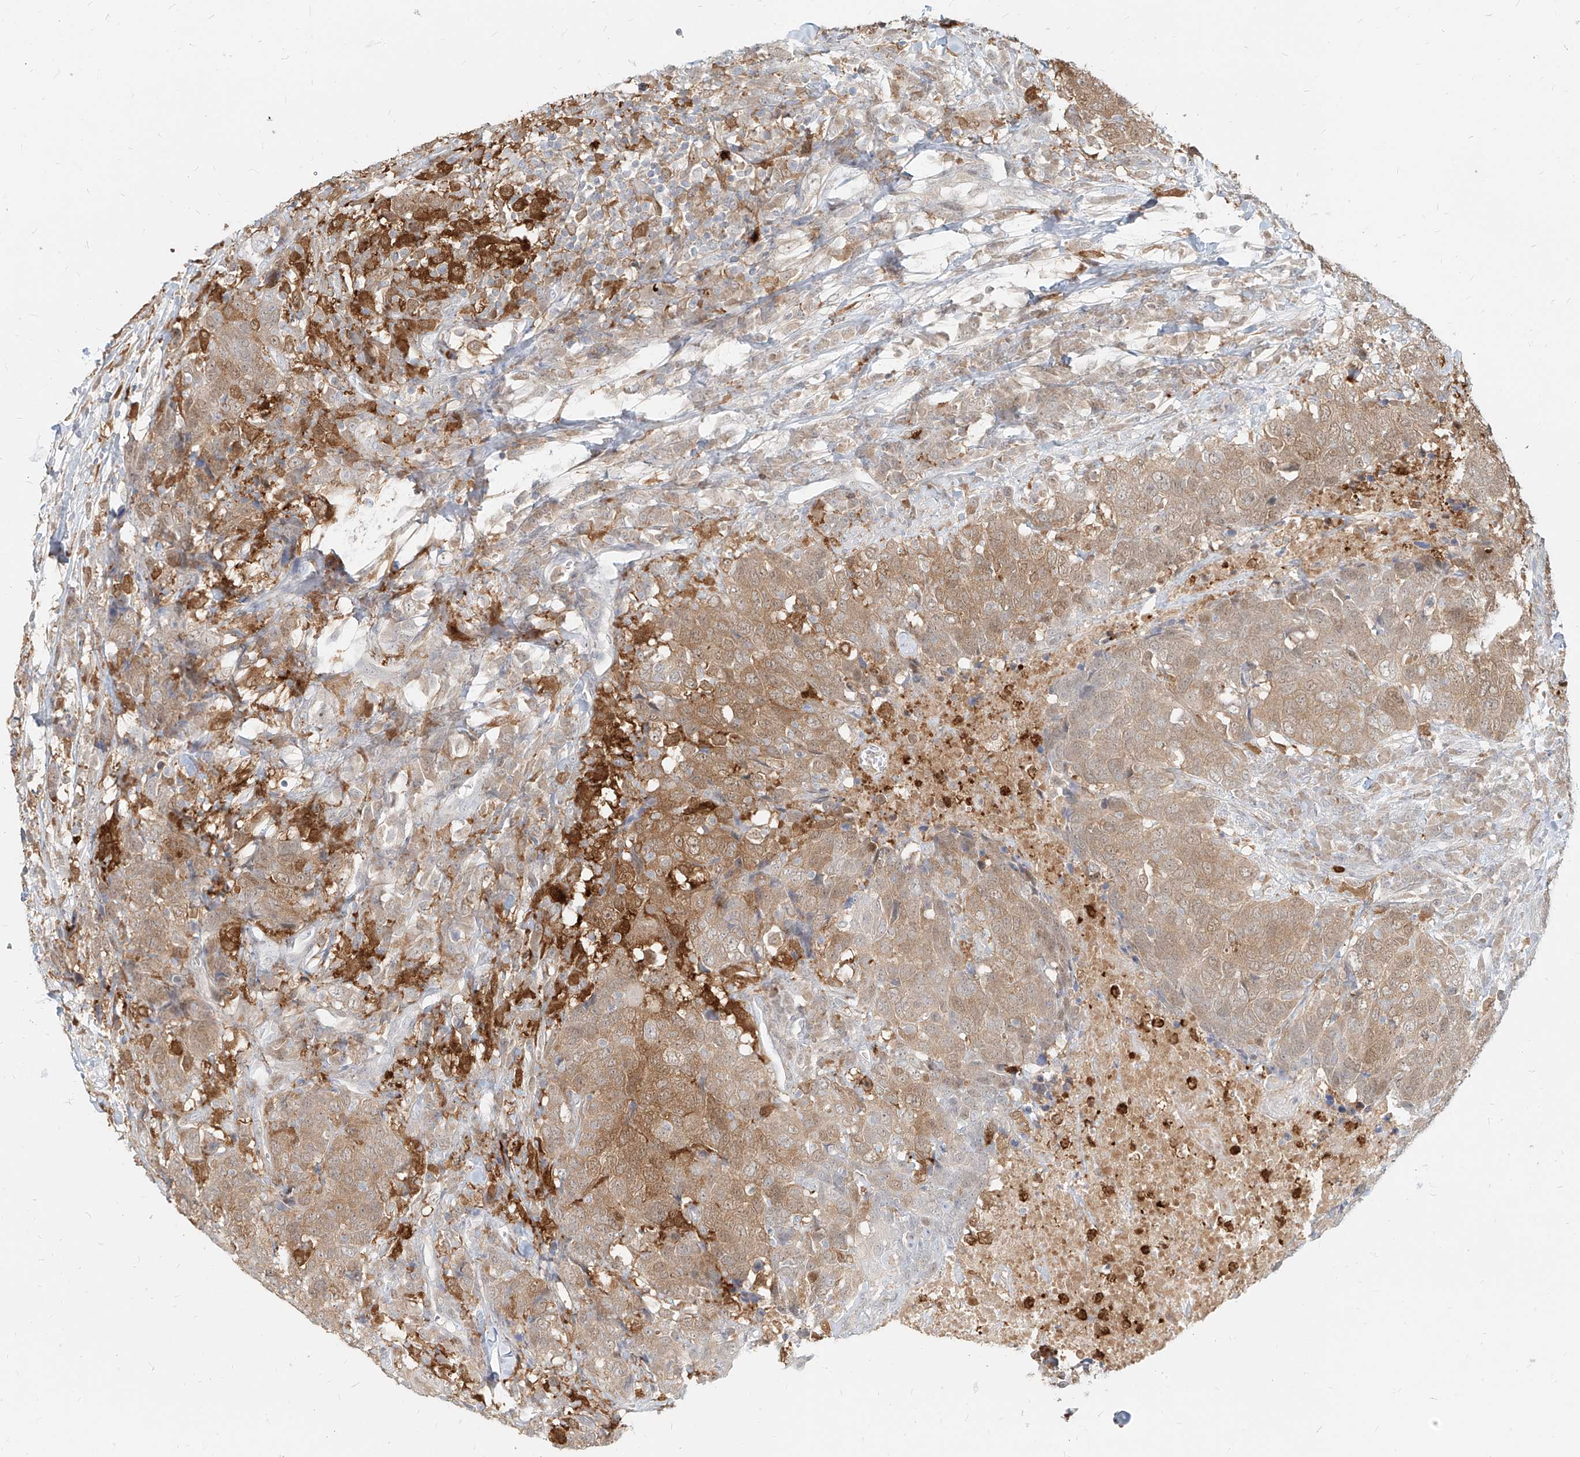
{"staining": {"intensity": "moderate", "quantity": ">75%", "location": "cytoplasmic/membranous"}, "tissue": "head and neck cancer", "cell_type": "Tumor cells", "image_type": "cancer", "snomed": [{"axis": "morphology", "description": "Squamous cell carcinoma, NOS"}, {"axis": "topography", "description": "Head-Neck"}], "caption": "A histopathology image of human head and neck squamous cell carcinoma stained for a protein demonstrates moderate cytoplasmic/membranous brown staining in tumor cells.", "gene": "PGD", "patient": {"sex": "male", "age": 66}}